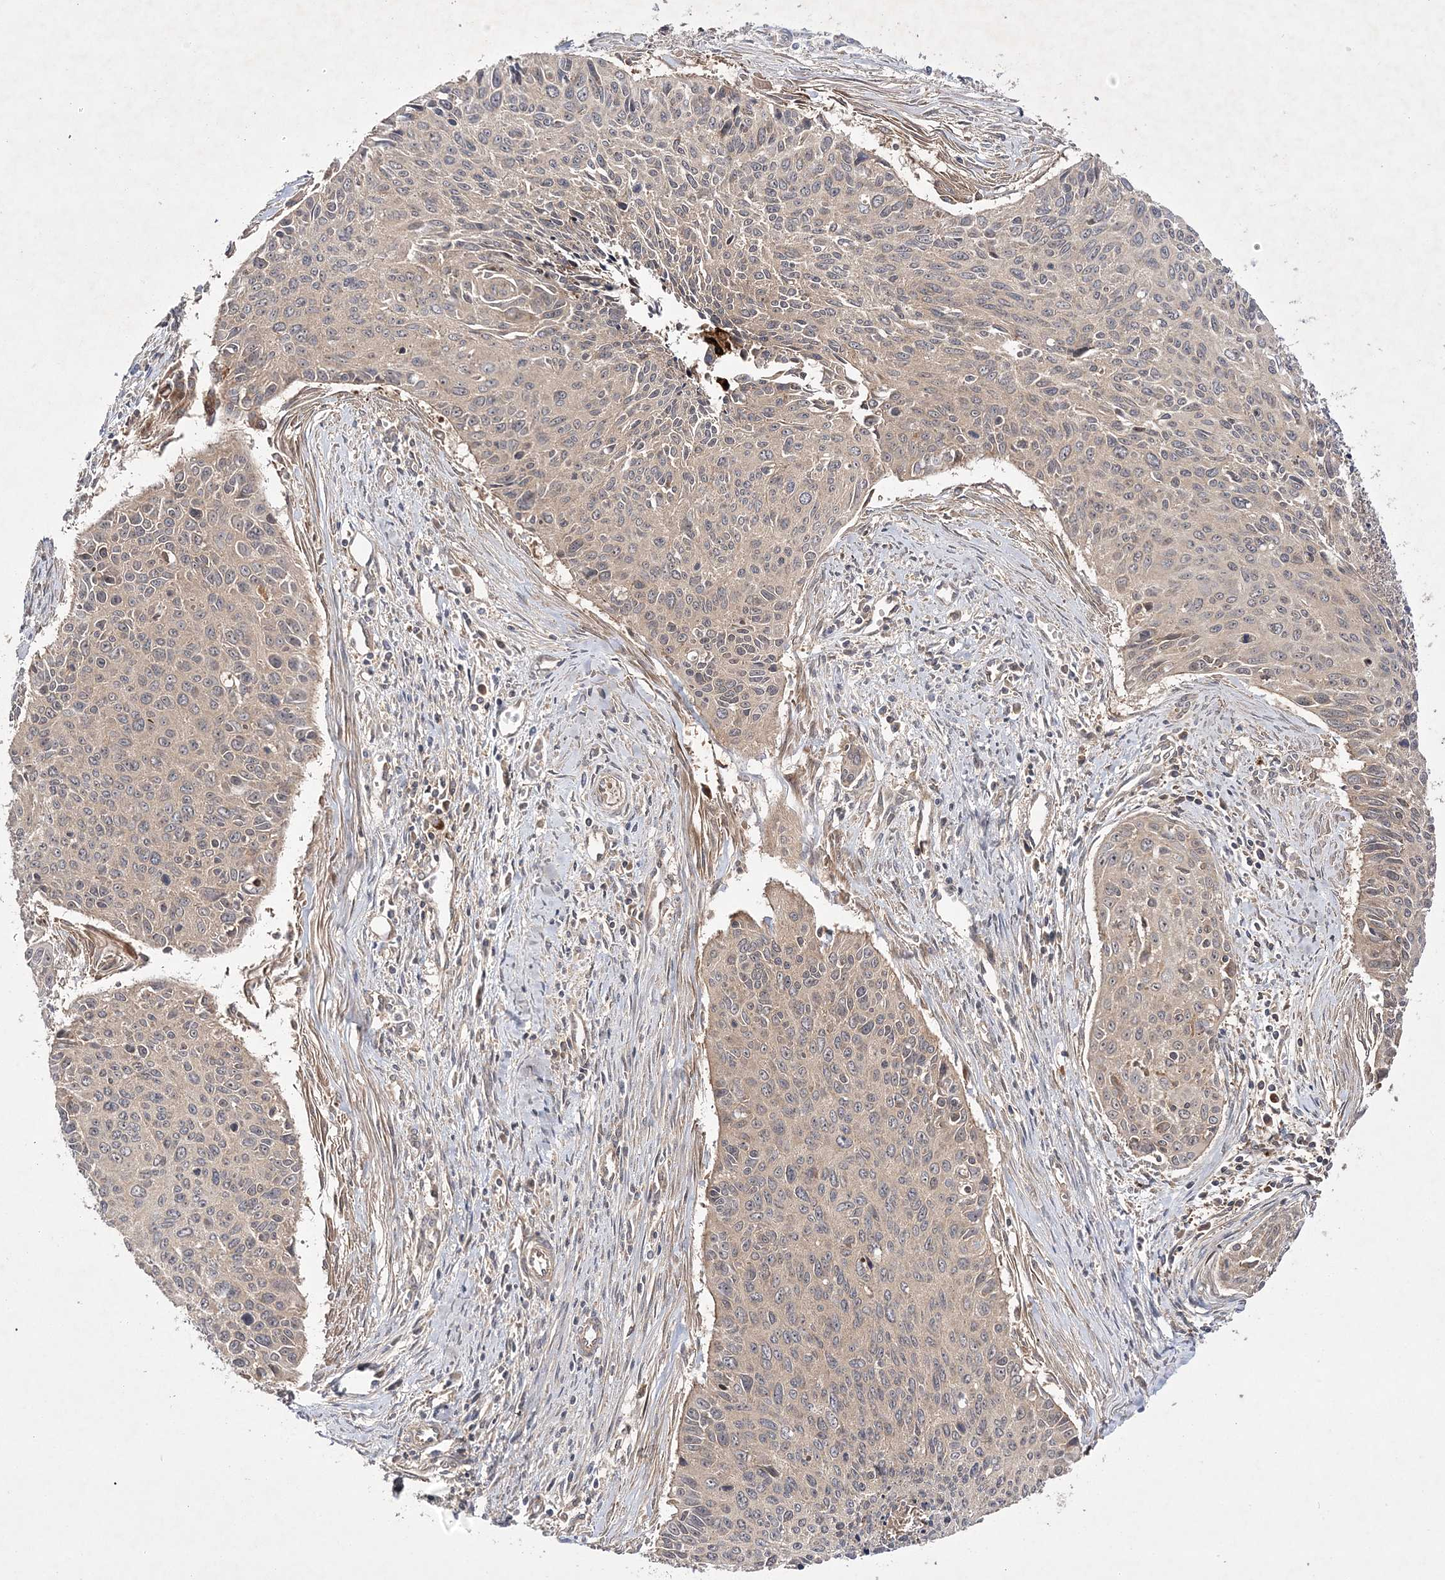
{"staining": {"intensity": "weak", "quantity": "25%-75%", "location": "cytoplasmic/membranous"}, "tissue": "cervical cancer", "cell_type": "Tumor cells", "image_type": "cancer", "snomed": [{"axis": "morphology", "description": "Squamous cell carcinoma, NOS"}, {"axis": "topography", "description": "Cervix"}], "caption": "This micrograph exhibits IHC staining of human cervical cancer, with low weak cytoplasmic/membranous positivity in about 25%-75% of tumor cells.", "gene": "TMEM9B", "patient": {"sex": "female", "age": 55}}